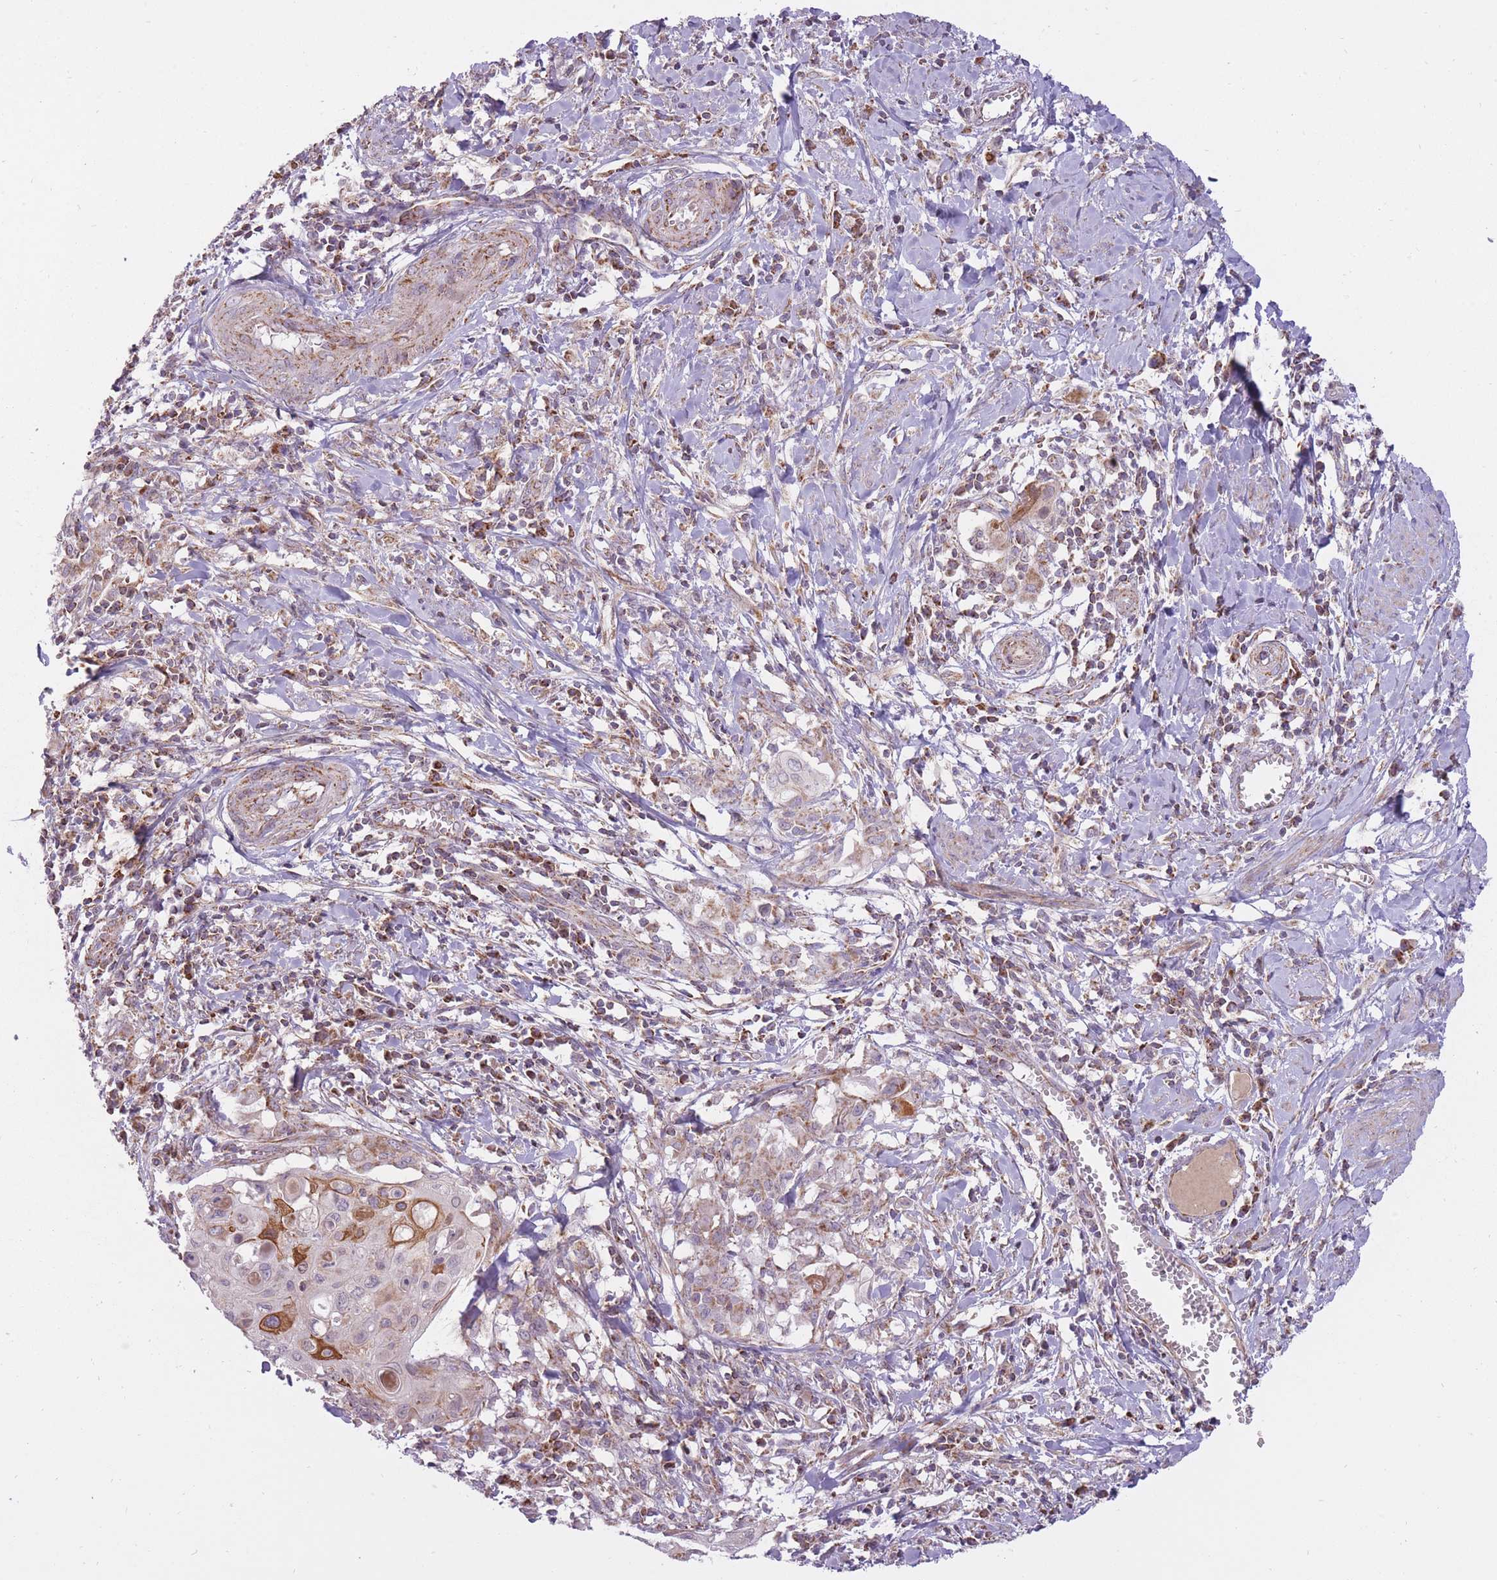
{"staining": {"intensity": "moderate", "quantity": "<25%", "location": "cytoplasmic/membranous"}, "tissue": "cervical cancer", "cell_type": "Tumor cells", "image_type": "cancer", "snomed": [{"axis": "morphology", "description": "Squamous cell carcinoma, NOS"}, {"axis": "topography", "description": "Cervix"}], "caption": "Protein staining displays moderate cytoplasmic/membranous staining in approximately <25% of tumor cells in cervical squamous cell carcinoma.", "gene": "LIN7C", "patient": {"sex": "female", "age": 39}}